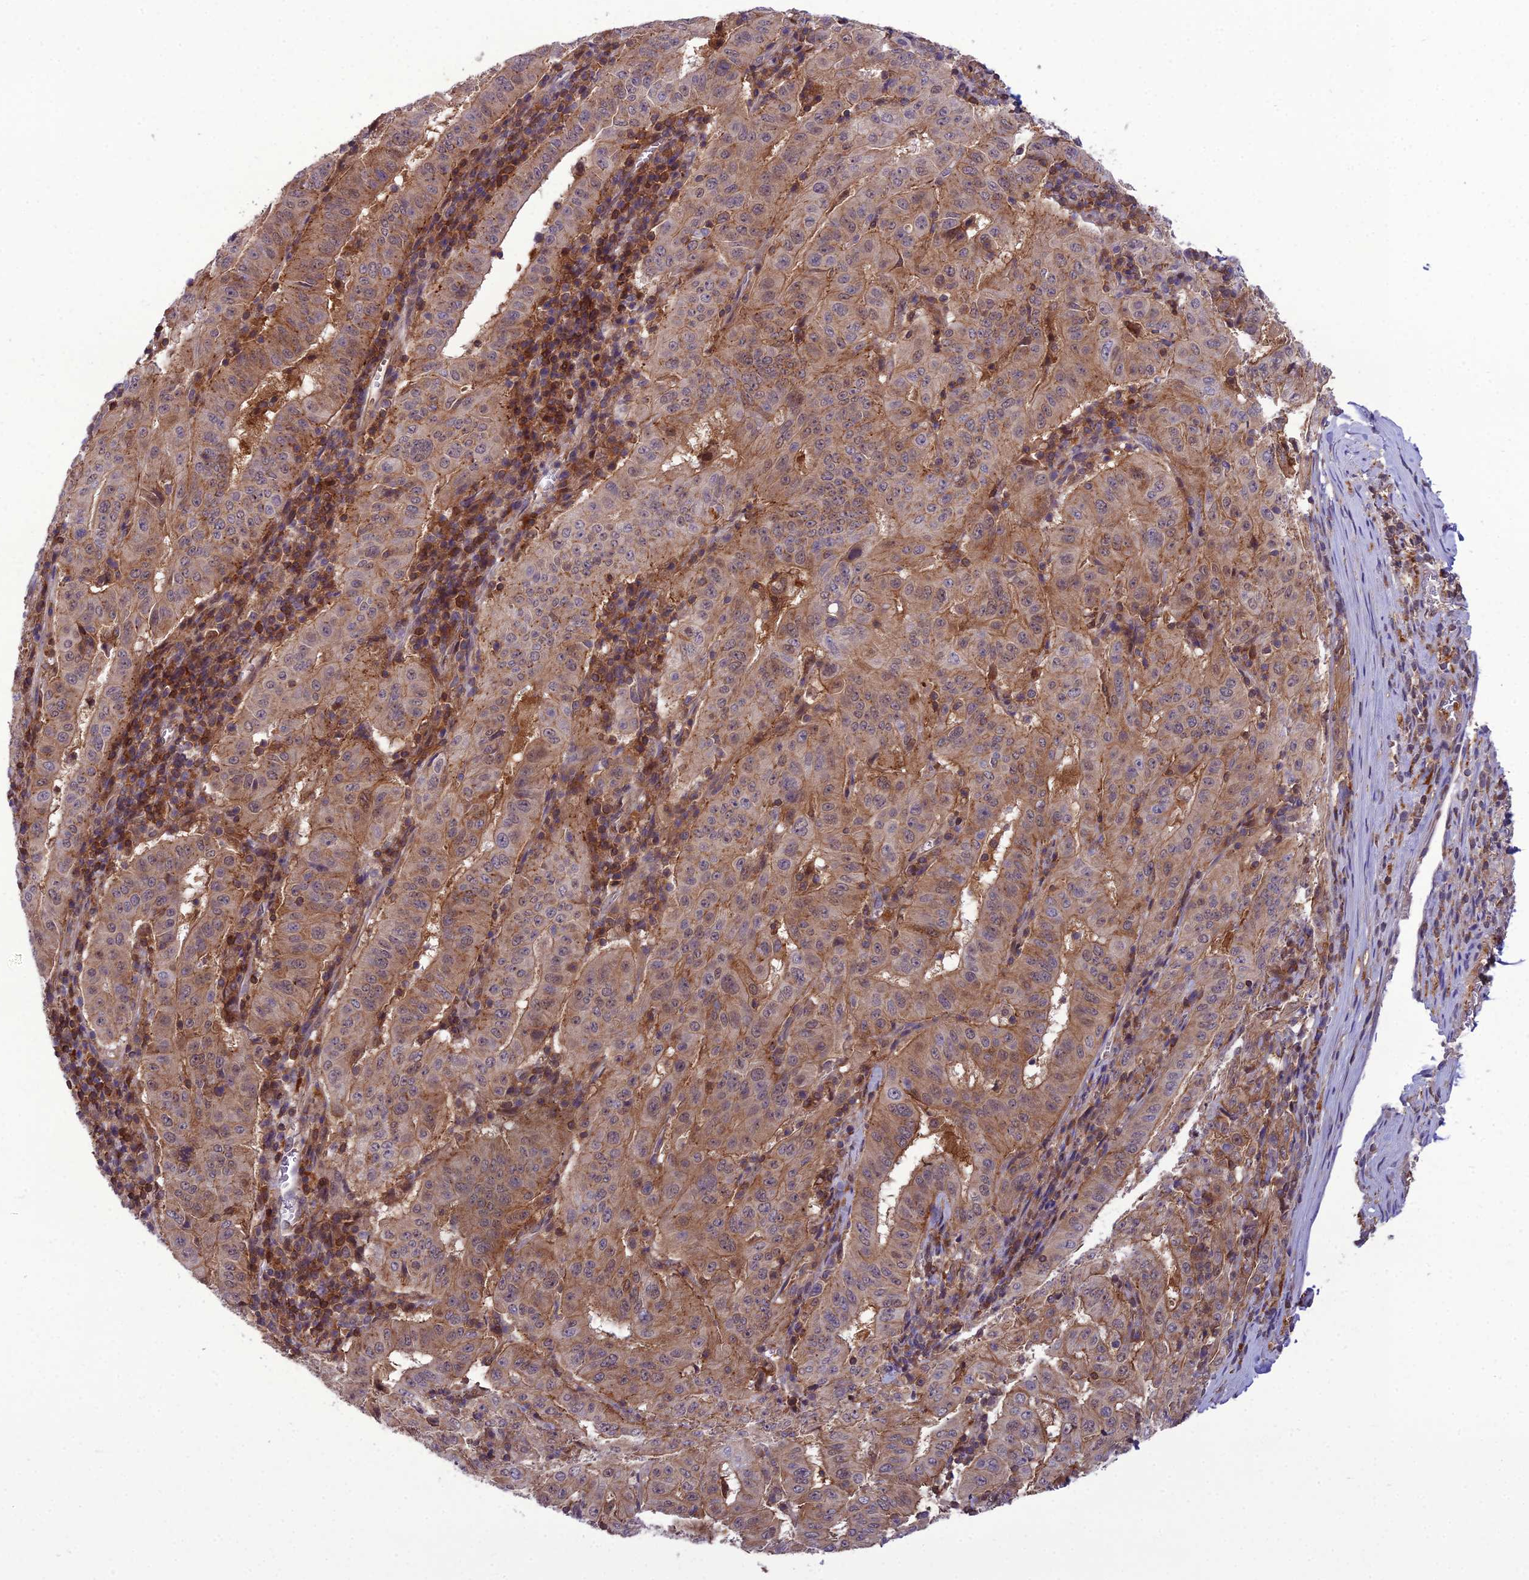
{"staining": {"intensity": "moderate", "quantity": "<25%", "location": "cytoplasmic/membranous"}, "tissue": "pancreatic cancer", "cell_type": "Tumor cells", "image_type": "cancer", "snomed": [{"axis": "morphology", "description": "Adenocarcinoma, NOS"}, {"axis": "topography", "description": "Pancreas"}], "caption": "Human adenocarcinoma (pancreatic) stained with a protein marker demonstrates moderate staining in tumor cells.", "gene": "GDF6", "patient": {"sex": "male", "age": 63}}